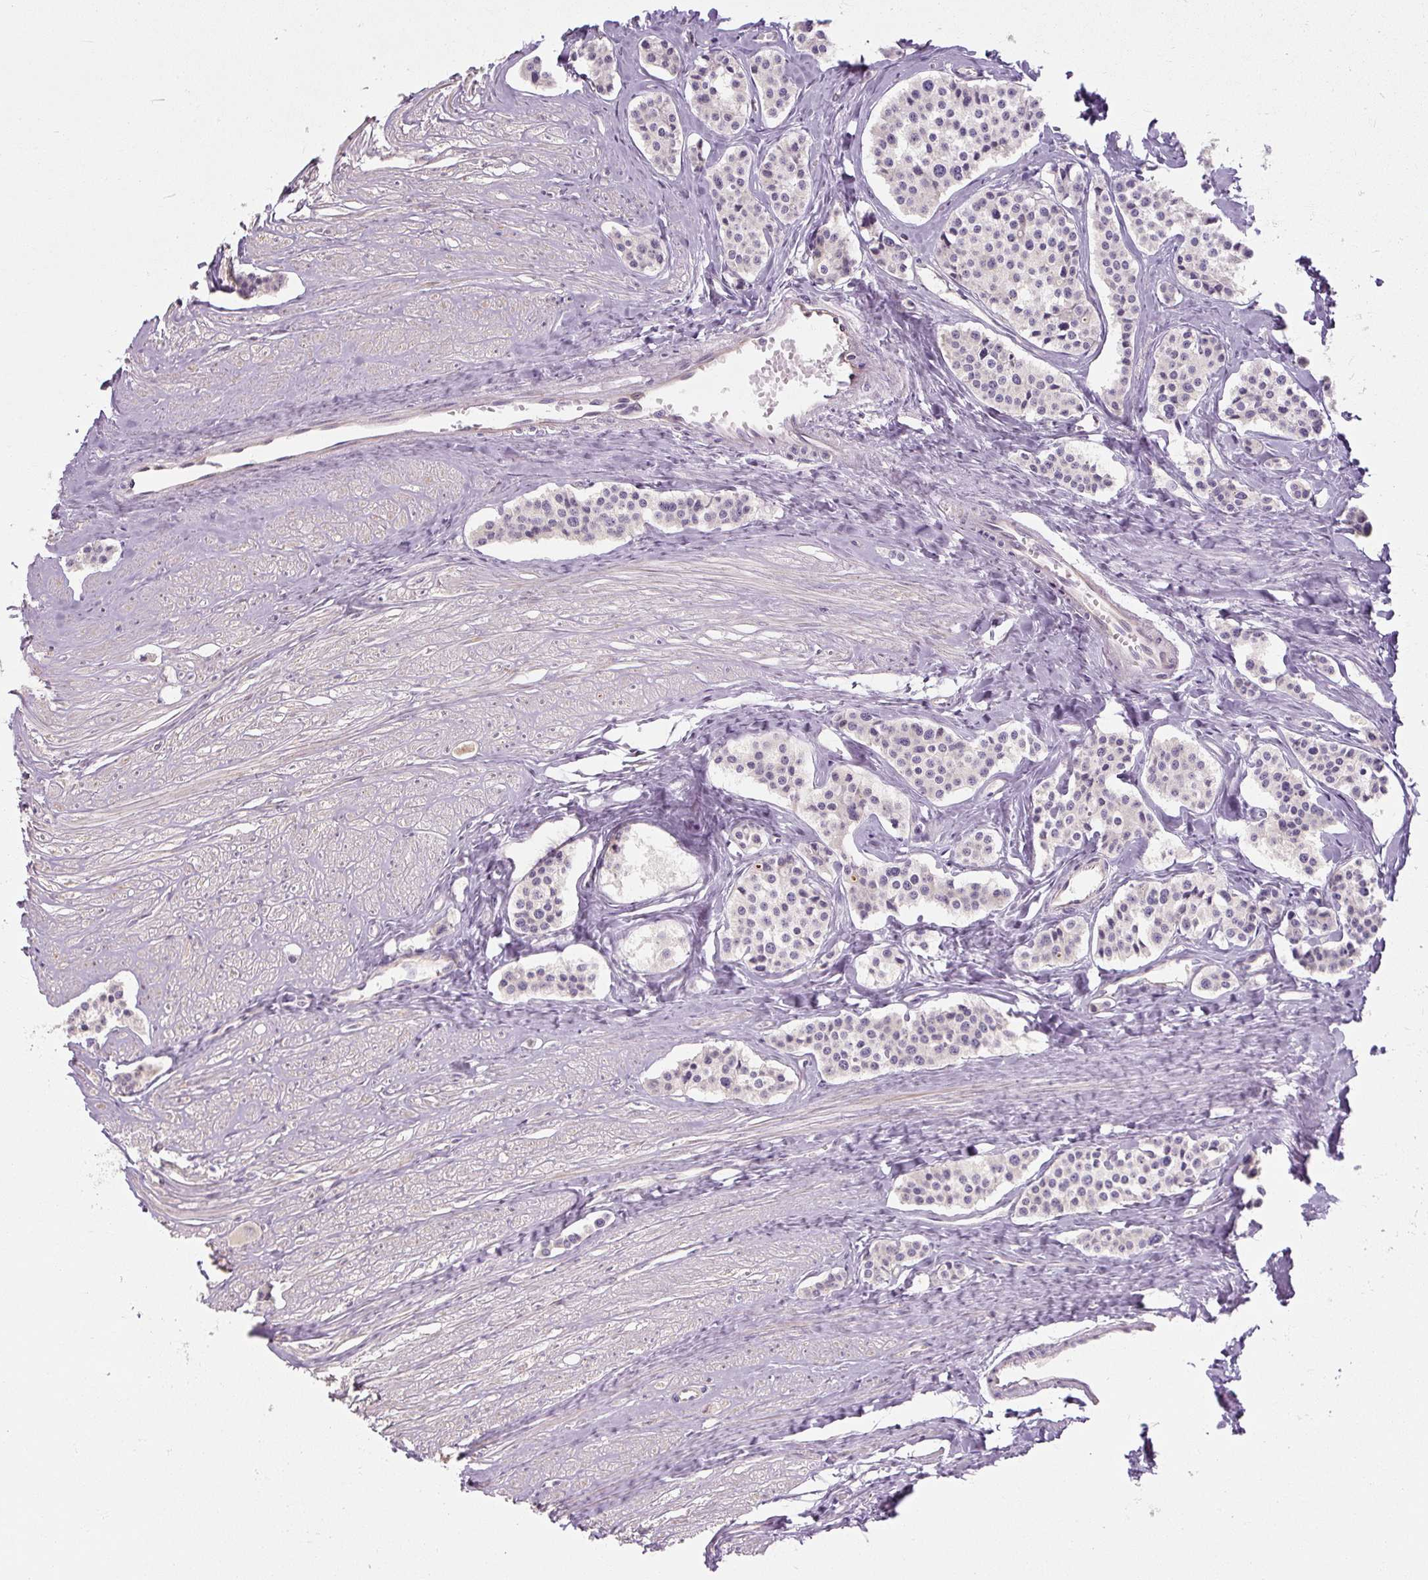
{"staining": {"intensity": "negative", "quantity": "none", "location": "none"}, "tissue": "carcinoid", "cell_type": "Tumor cells", "image_type": "cancer", "snomed": [{"axis": "morphology", "description": "Carcinoid, malignant, NOS"}, {"axis": "topography", "description": "Small intestine"}], "caption": "This is an immunohistochemistry (IHC) photomicrograph of malignant carcinoid. There is no staining in tumor cells.", "gene": "RB1CC1", "patient": {"sex": "male", "age": 60}}